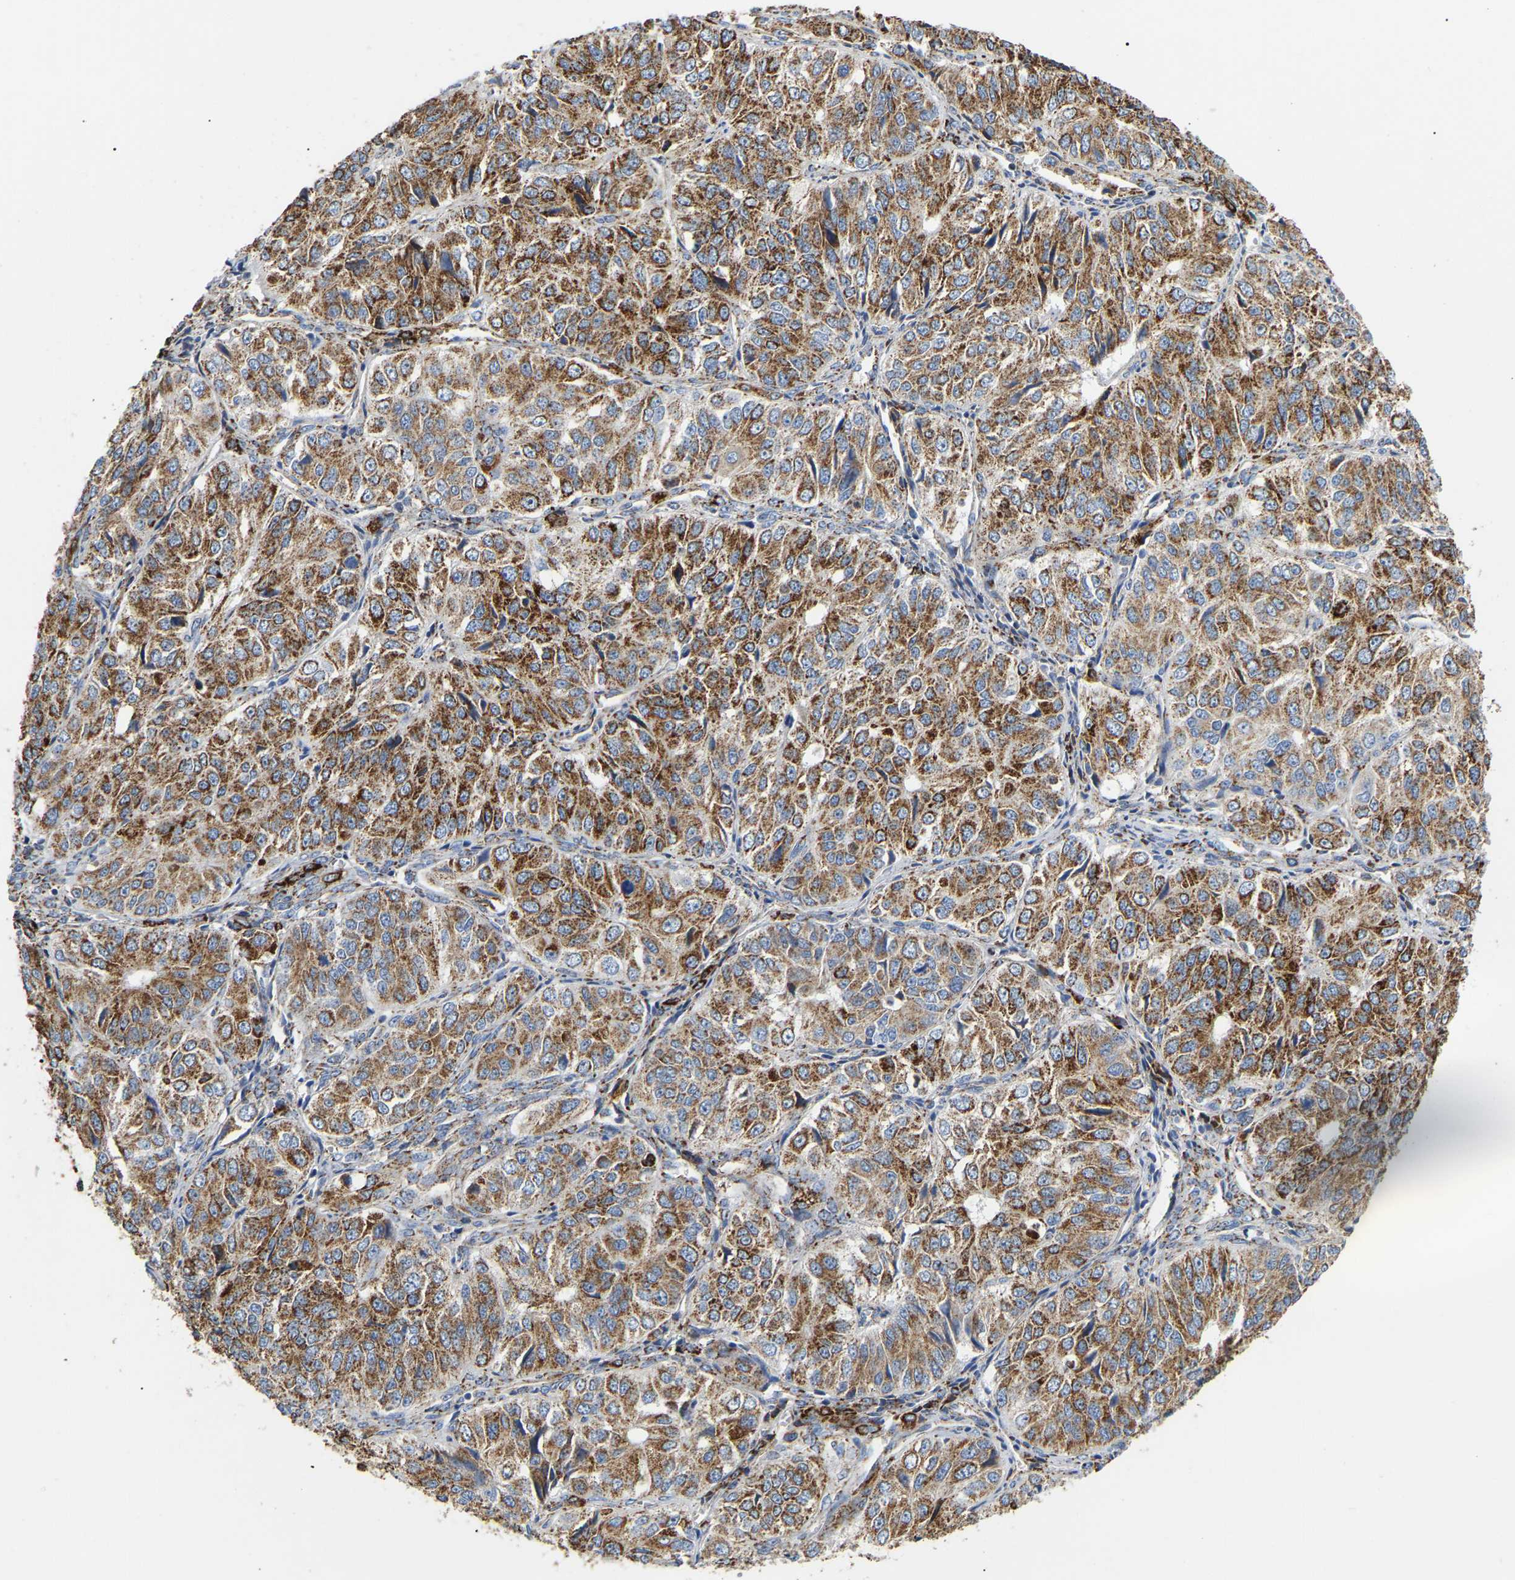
{"staining": {"intensity": "moderate", "quantity": ">75%", "location": "cytoplasmic/membranous"}, "tissue": "ovarian cancer", "cell_type": "Tumor cells", "image_type": "cancer", "snomed": [{"axis": "morphology", "description": "Carcinoma, endometroid"}, {"axis": "topography", "description": "Ovary"}], "caption": "Ovarian cancer (endometroid carcinoma) stained with immunohistochemistry (IHC) demonstrates moderate cytoplasmic/membranous staining in approximately >75% of tumor cells. (DAB IHC, brown staining for protein, blue staining for nuclei).", "gene": "HIBADH", "patient": {"sex": "female", "age": 51}}